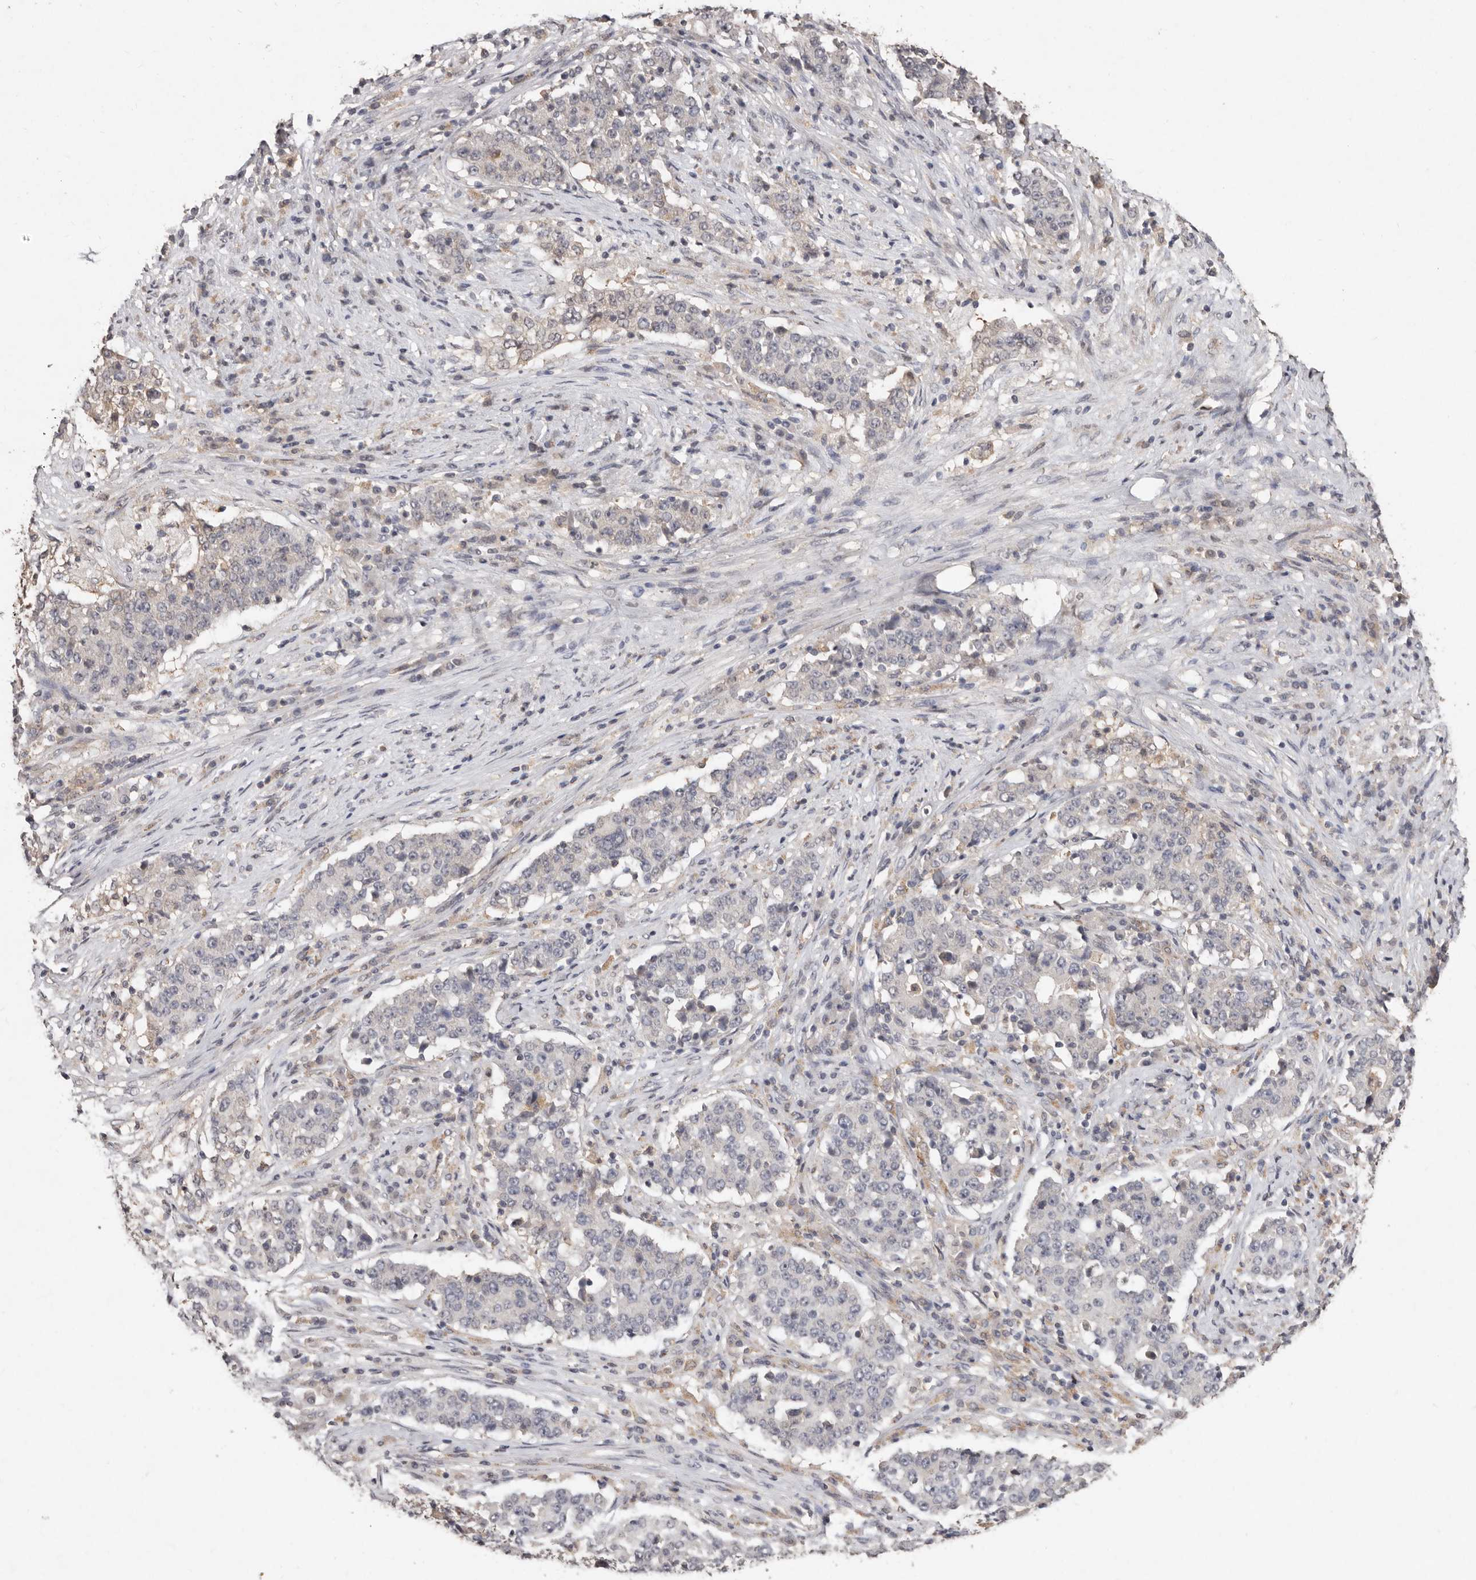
{"staining": {"intensity": "negative", "quantity": "none", "location": "none"}, "tissue": "stomach cancer", "cell_type": "Tumor cells", "image_type": "cancer", "snomed": [{"axis": "morphology", "description": "Adenocarcinoma, NOS"}, {"axis": "topography", "description": "Stomach"}], "caption": "An IHC histopathology image of adenocarcinoma (stomach) is shown. There is no staining in tumor cells of adenocarcinoma (stomach).", "gene": "SULT1E1", "patient": {"sex": "male", "age": 59}}